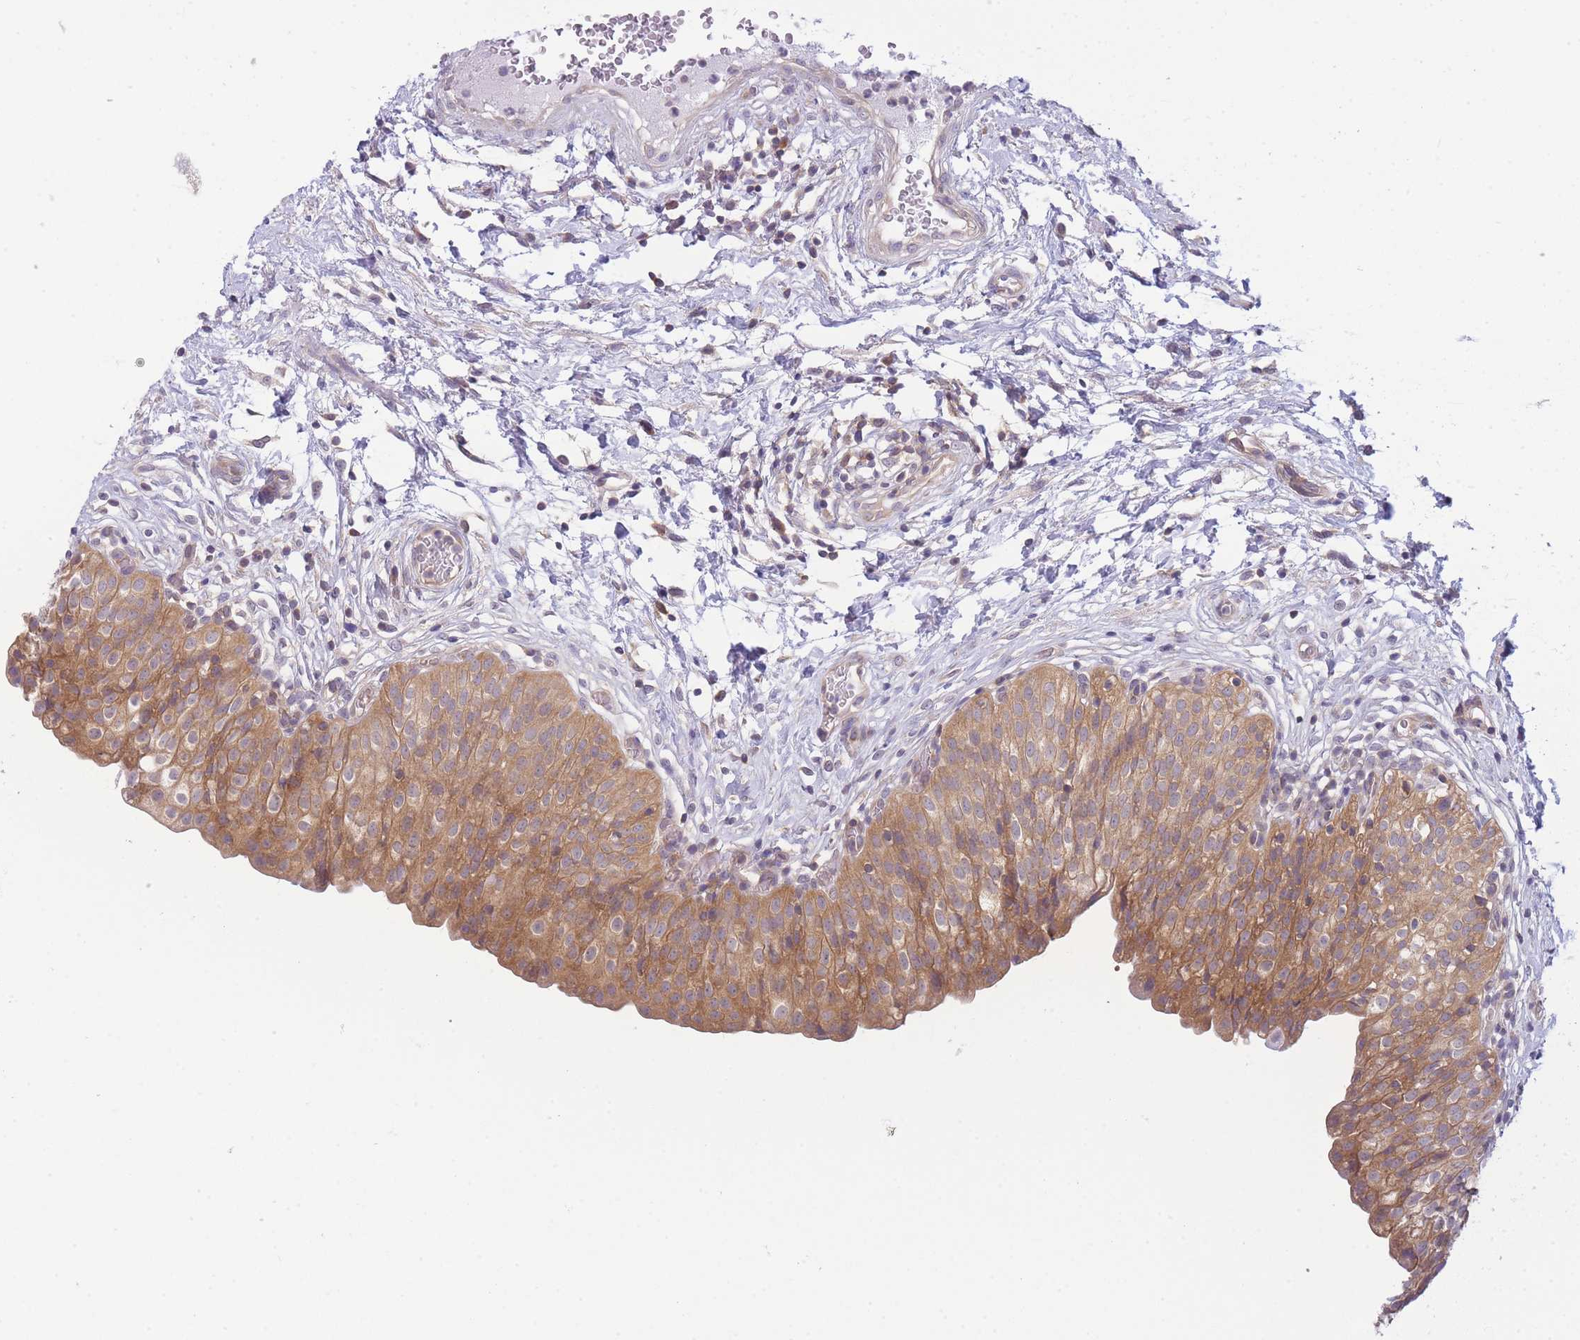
{"staining": {"intensity": "moderate", "quantity": ">75%", "location": "cytoplasmic/membranous"}, "tissue": "urinary bladder", "cell_type": "Urothelial cells", "image_type": "normal", "snomed": [{"axis": "morphology", "description": "Normal tissue, NOS"}, {"axis": "topography", "description": "Urinary bladder"}], "caption": "Immunohistochemical staining of normal human urinary bladder demonstrates moderate cytoplasmic/membranous protein positivity in about >75% of urothelial cells.", "gene": "PFDN6", "patient": {"sex": "male", "age": 55}}